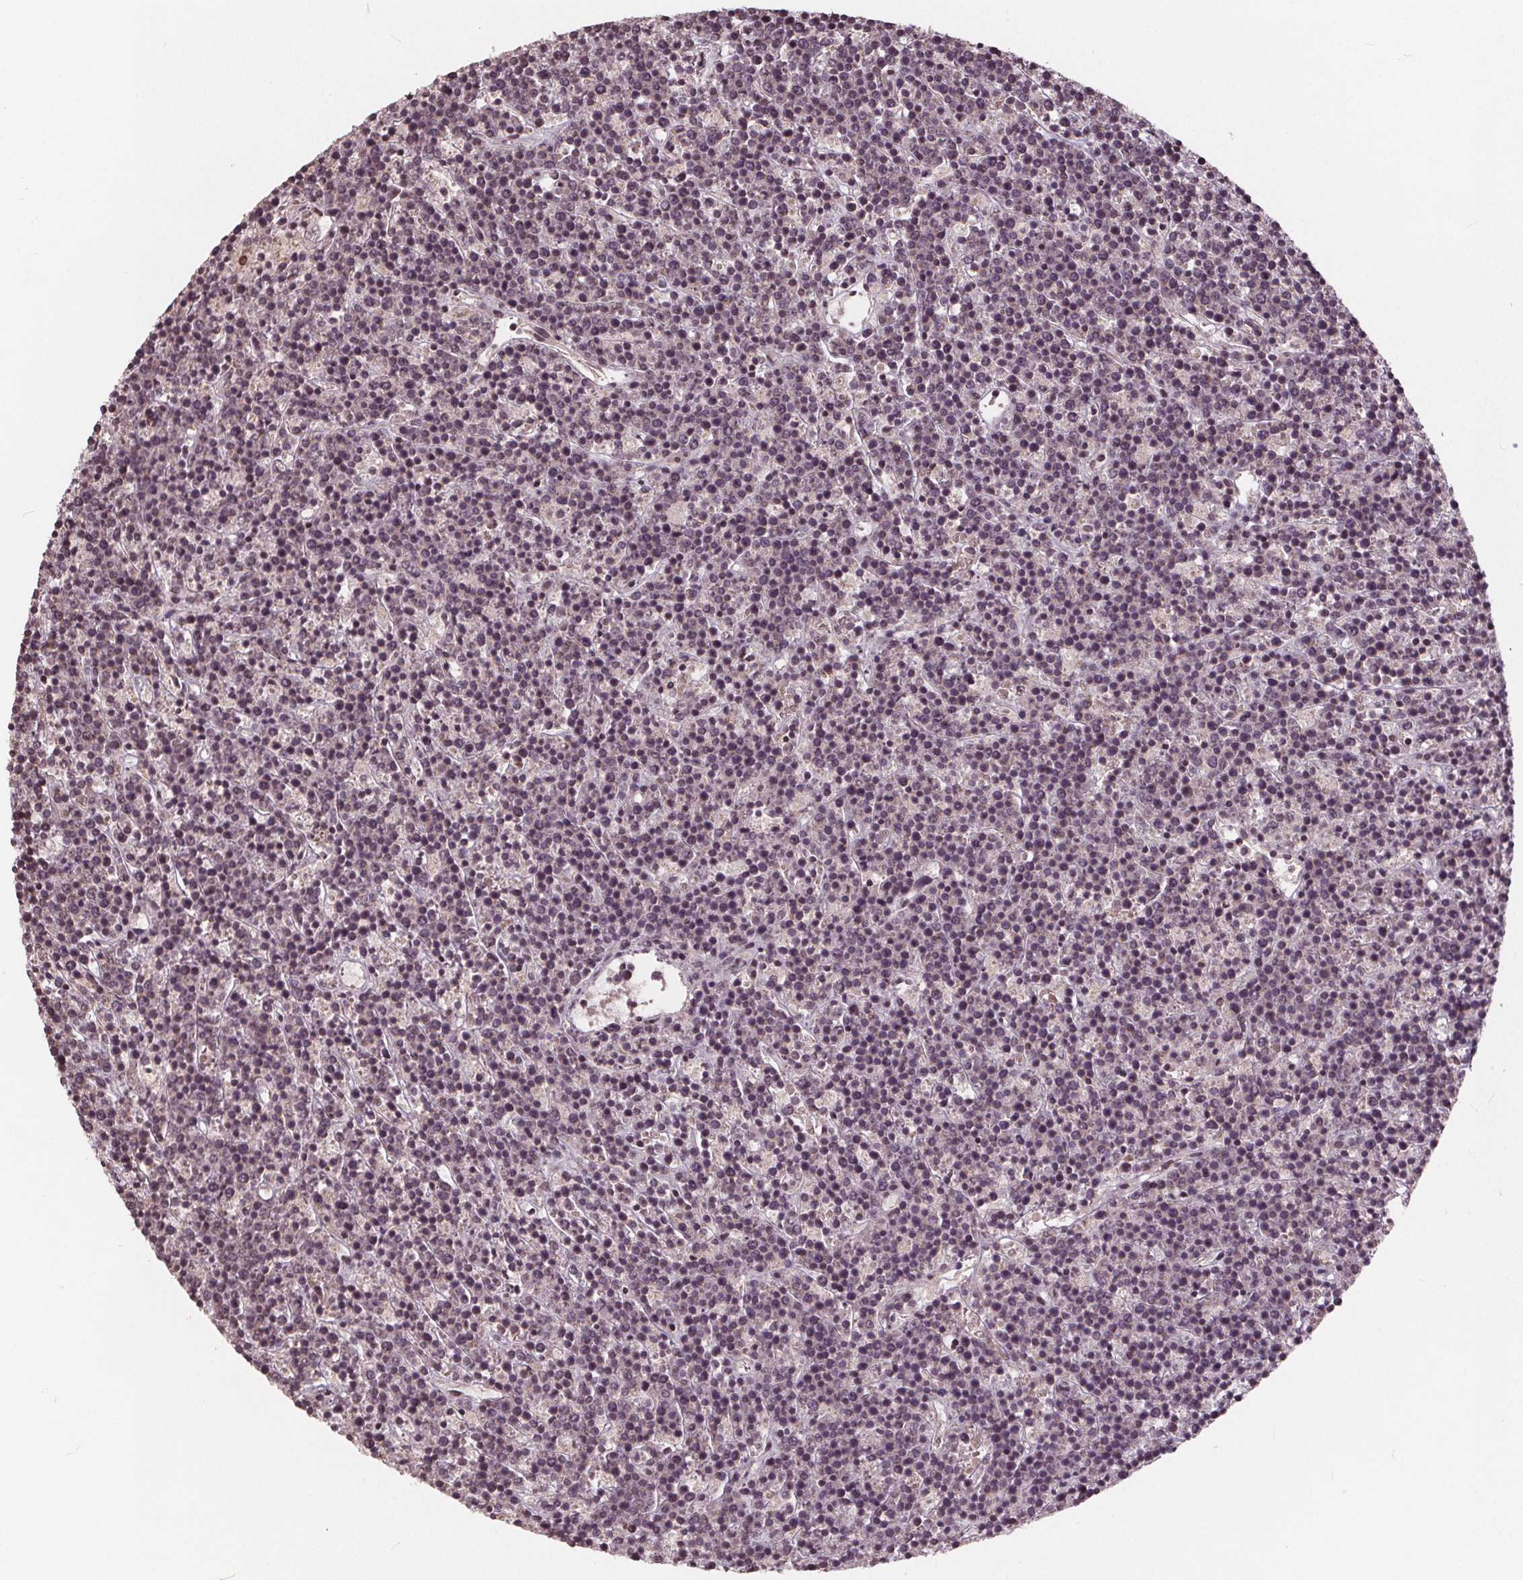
{"staining": {"intensity": "negative", "quantity": "none", "location": "none"}, "tissue": "lymphoma", "cell_type": "Tumor cells", "image_type": "cancer", "snomed": [{"axis": "morphology", "description": "Malignant lymphoma, non-Hodgkin's type, High grade"}, {"axis": "topography", "description": "Ovary"}], "caption": "Lymphoma stained for a protein using immunohistochemistry shows no positivity tumor cells.", "gene": "HIF1AN", "patient": {"sex": "female", "age": 56}}